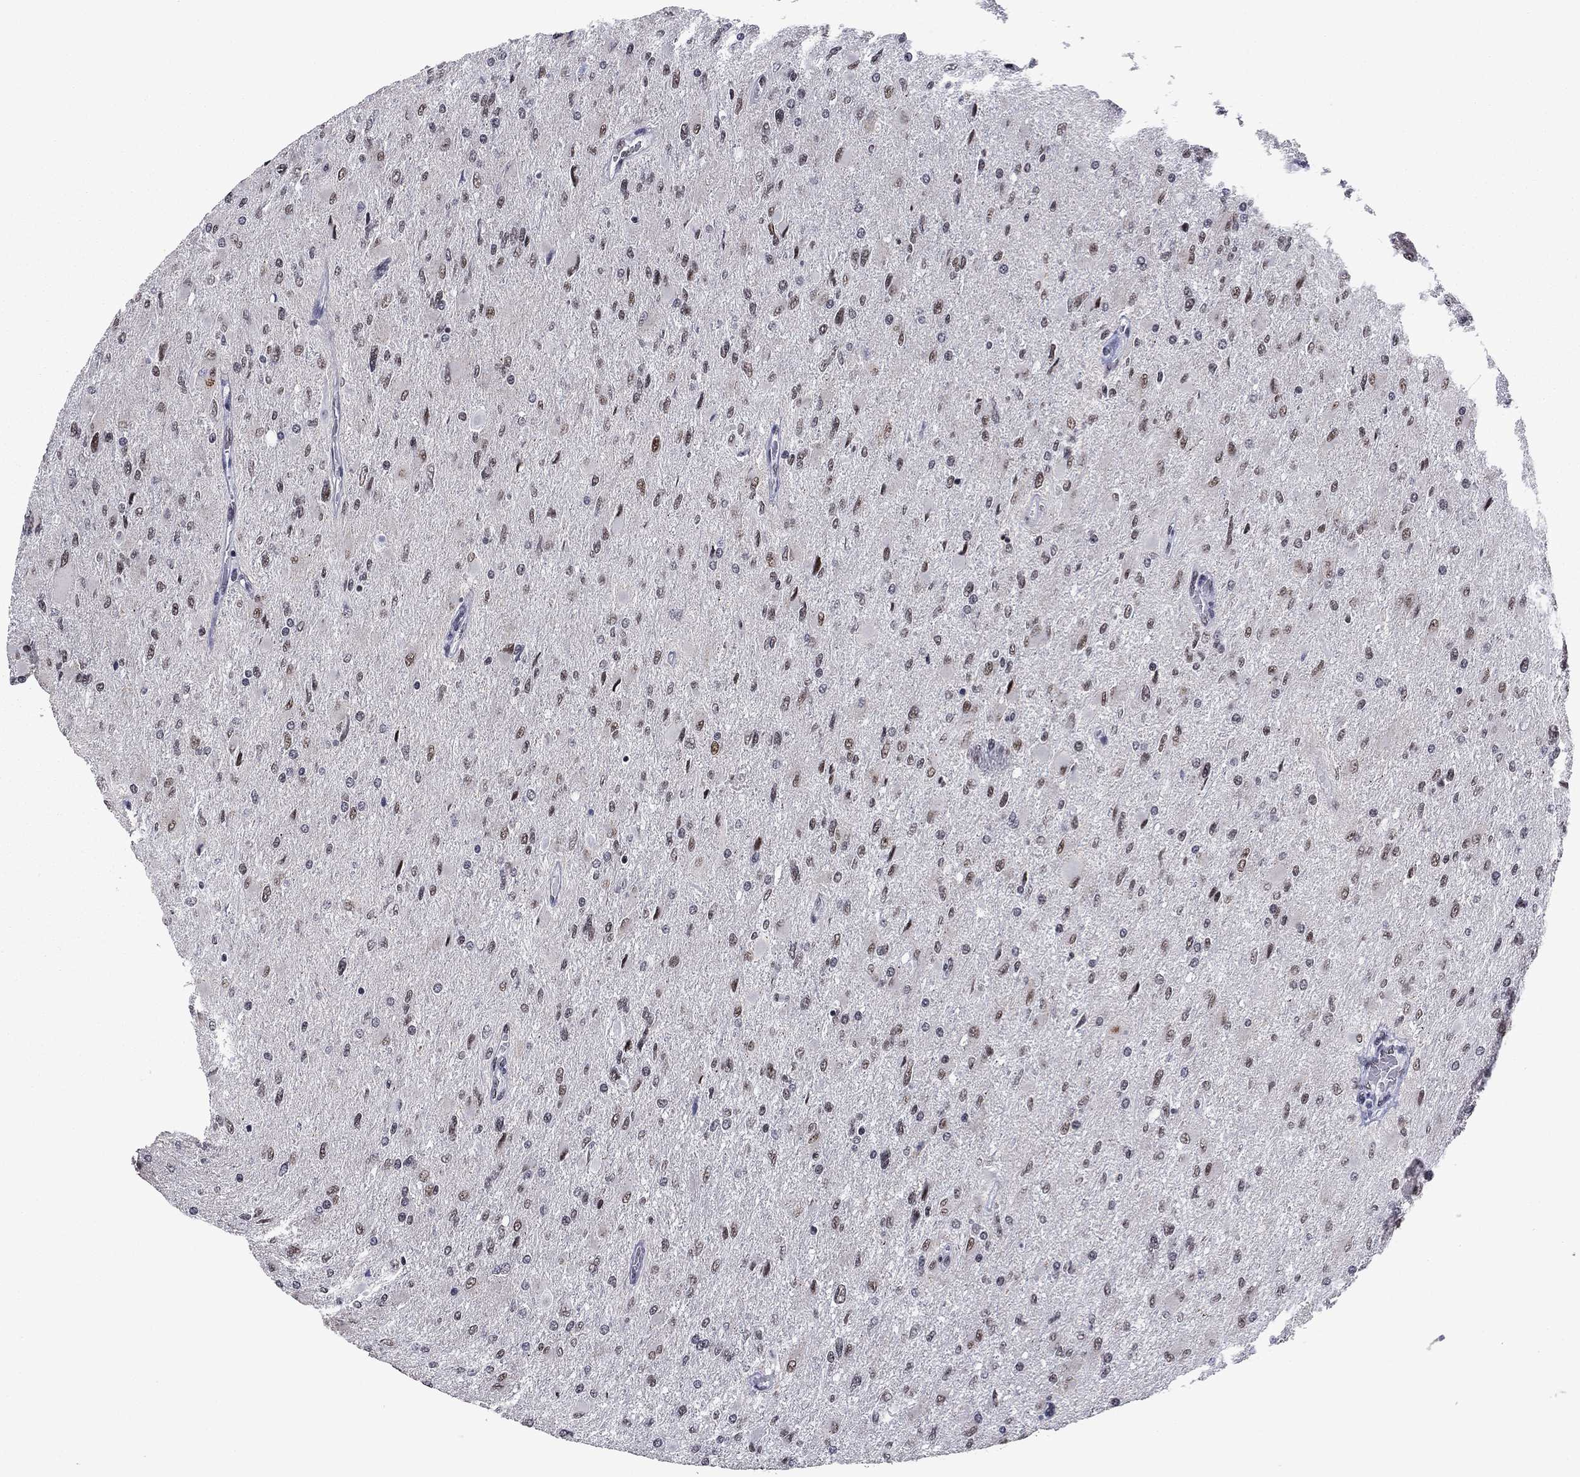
{"staining": {"intensity": "moderate", "quantity": "<25%", "location": "nuclear"}, "tissue": "glioma", "cell_type": "Tumor cells", "image_type": "cancer", "snomed": [{"axis": "morphology", "description": "Glioma, malignant, High grade"}, {"axis": "topography", "description": "Cerebral cortex"}], "caption": "This is an image of immunohistochemistry staining of high-grade glioma (malignant), which shows moderate staining in the nuclear of tumor cells.", "gene": "ETV5", "patient": {"sex": "female", "age": 36}}